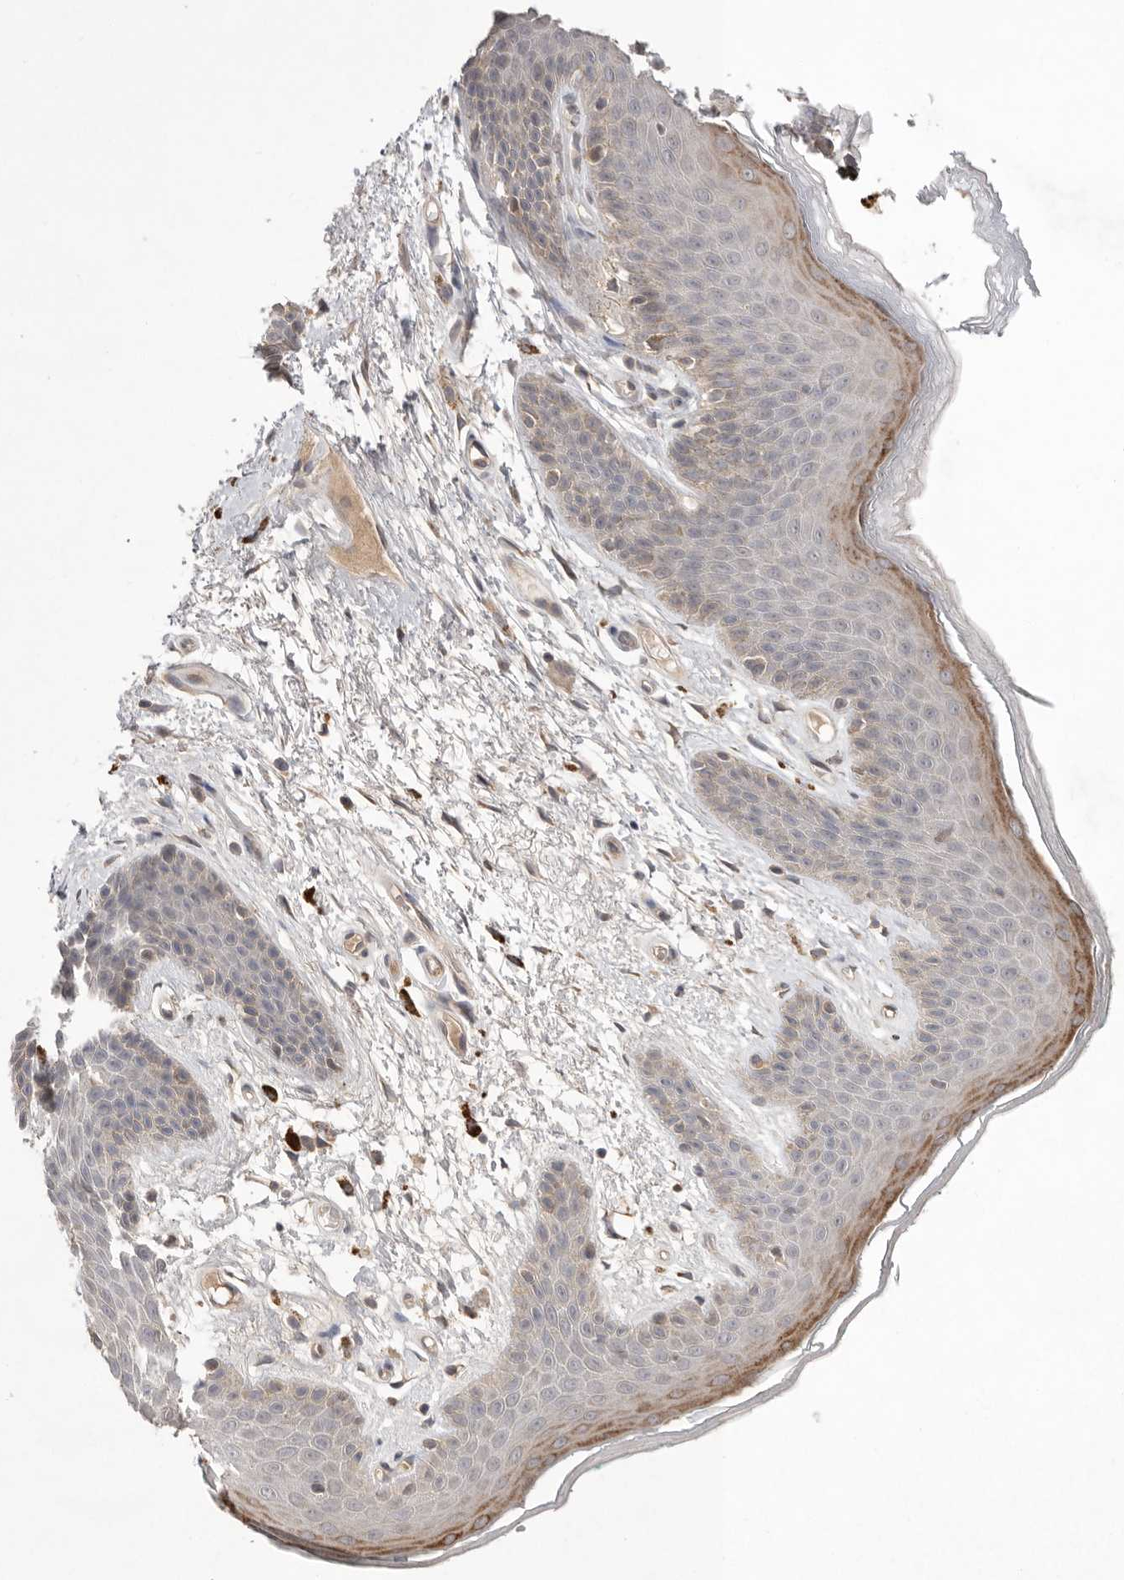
{"staining": {"intensity": "moderate", "quantity": "<25%", "location": "cytoplasmic/membranous"}, "tissue": "skin", "cell_type": "Epidermal cells", "image_type": "normal", "snomed": [{"axis": "morphology", "description": "Normal tissue, NOS"}, {"axis": "topography", "description": "Anal"}], "caption": "A low amount of moderate cytoplasmic/membranous positivity is seen in approximately <25% of epidermal cells in unremarkable skin.", "gene": "NRCAM", "patient": {"sex": "male", "age": 74}}